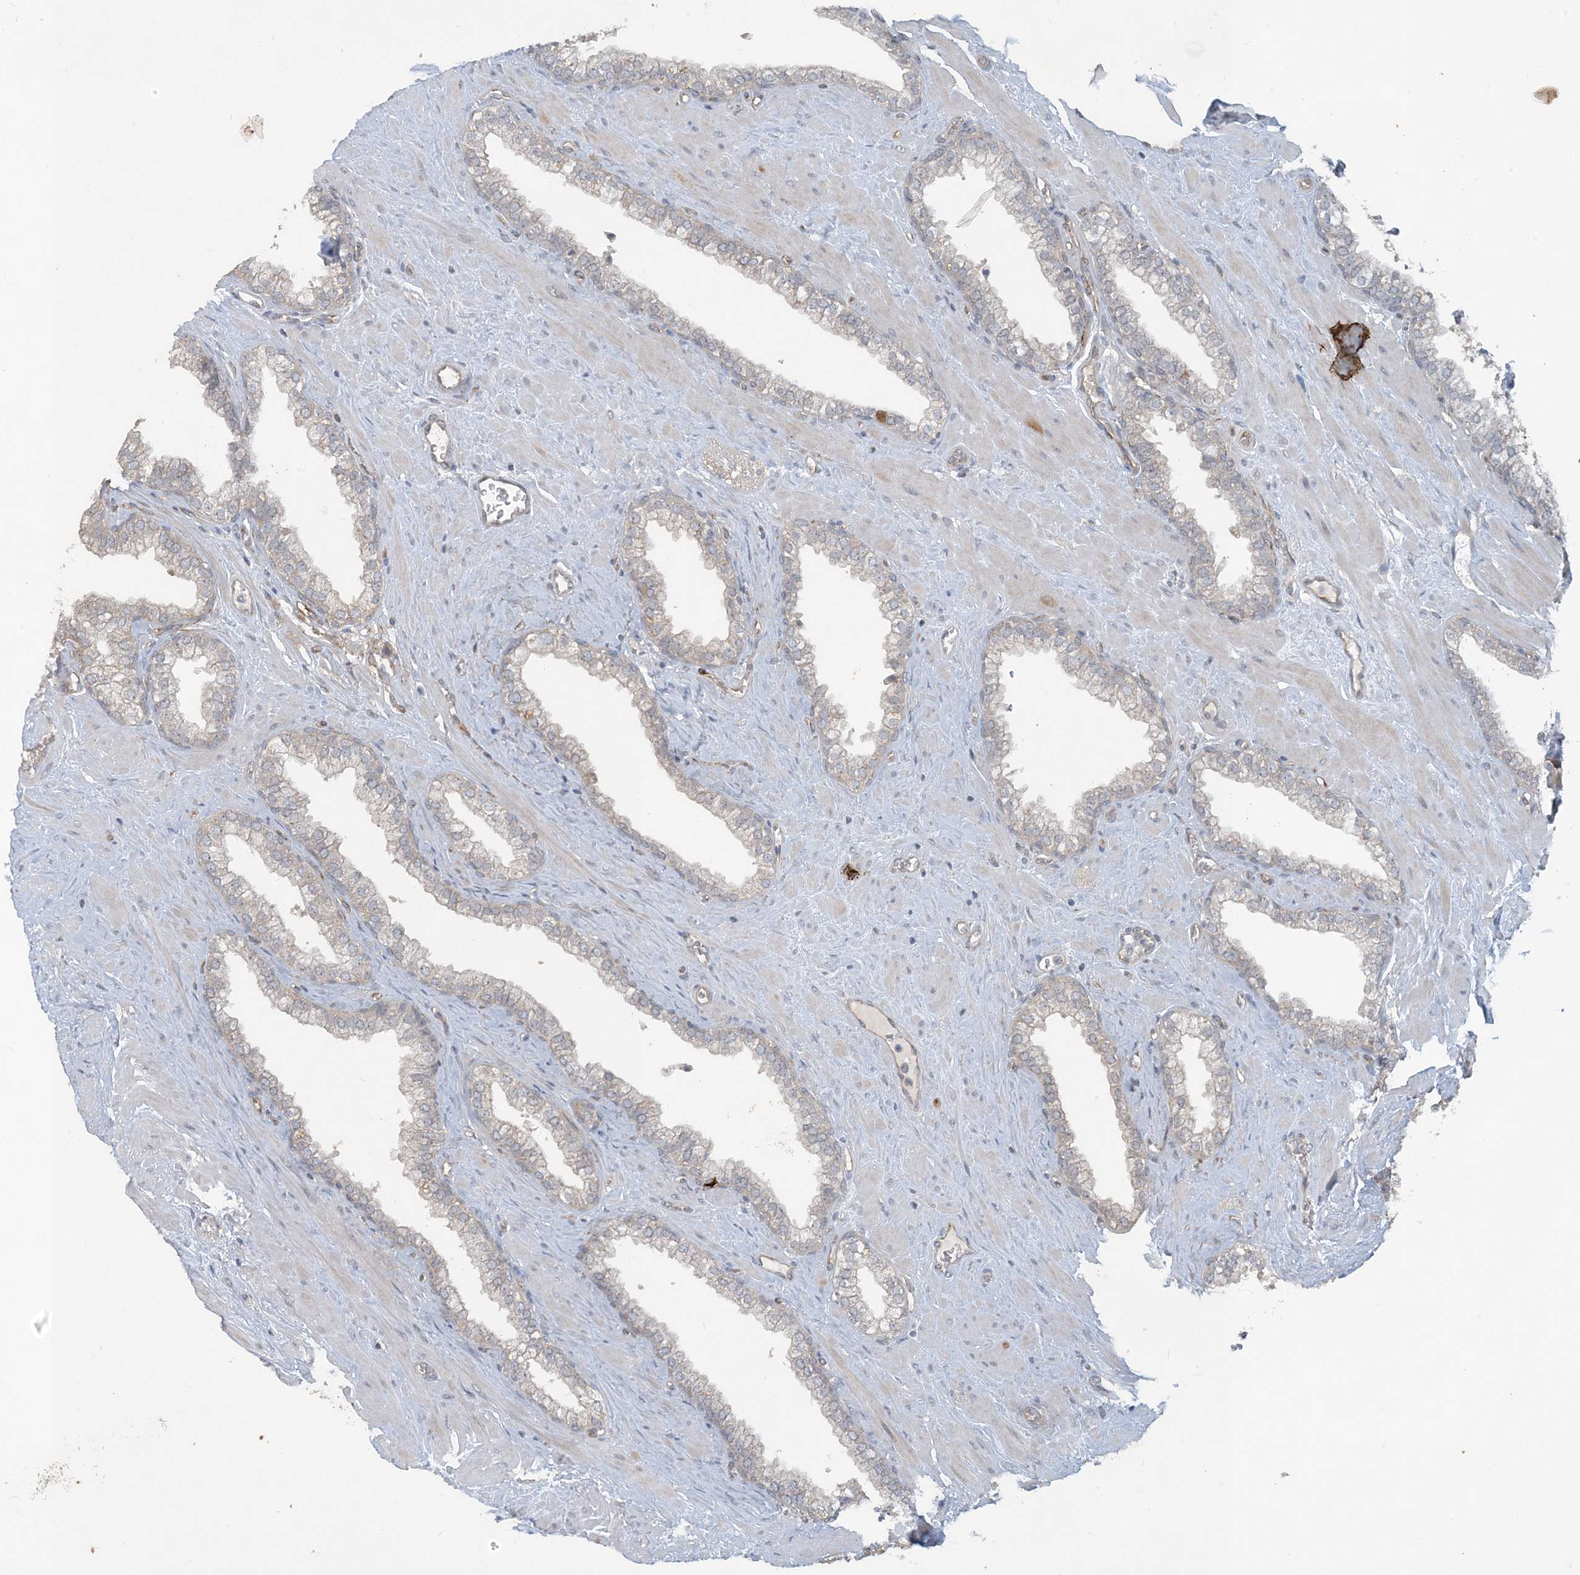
{"staining": {"intensity": "negative", "quantity": "none", "location": "none"}, "tissue": "prostate", "cell_type": "Glandular cells", "image_type": "normal", "snomed": [{"axis": "morphology", "description": "Normal tissue, NOS"}, {"axis": "morphology", "description": "Urothelial carcinoma, Low grade"}, {"axis": "topography", "description": "Urinary bladder"}, {"axis": "topography", "description": "Prostate"}], "caption": "Glandular cells show no significant protein expression in unremarkable prostate.", "gene": "CDS1", "patient": {"sex": "male", "age": 60}}